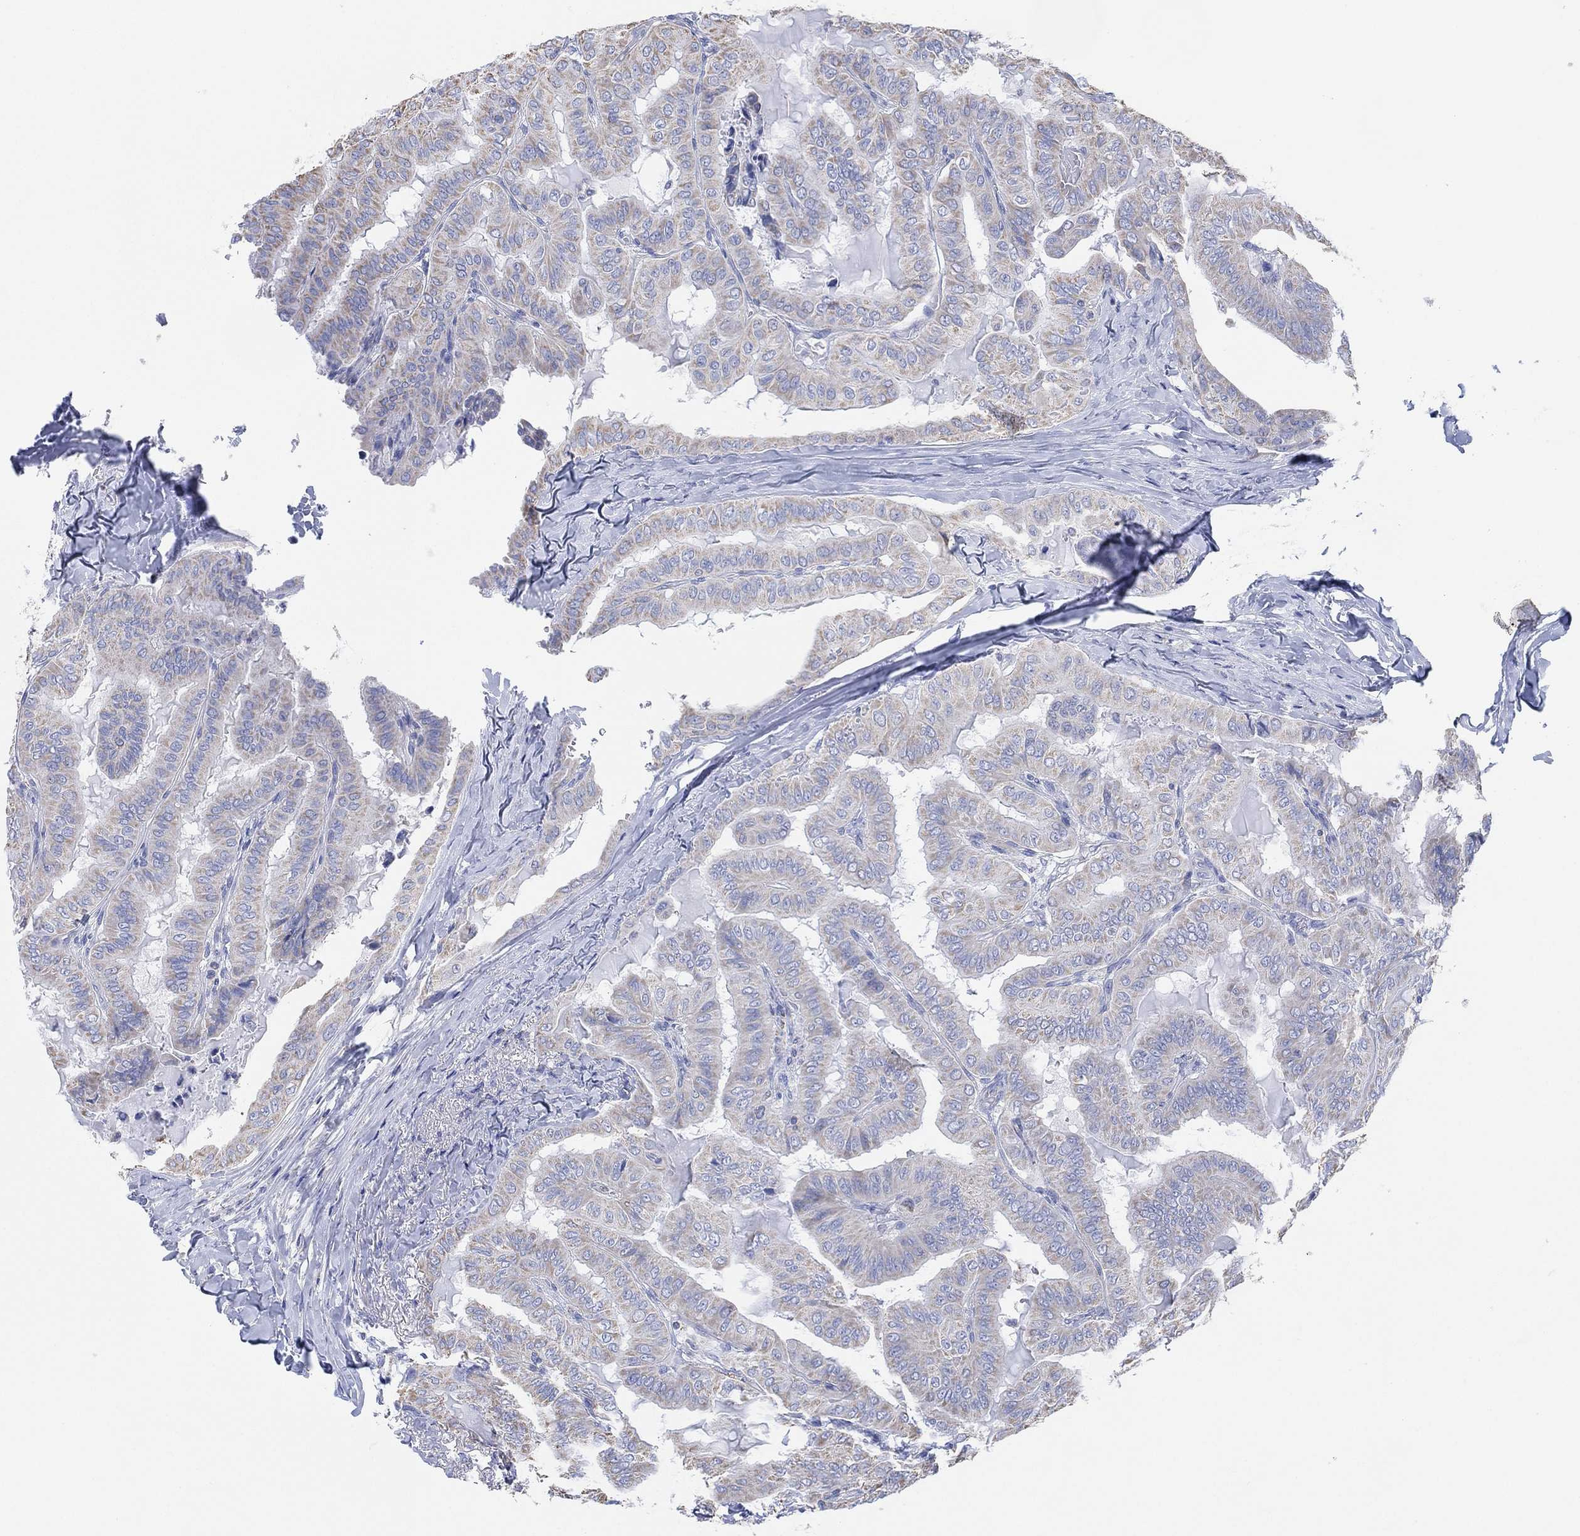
{"staining": {"intensity": "negative", "quantity": "none", "location": "none"}, "tissue": "thyroid cancer", "cell_type": "Tumor cells", "image_type": "cancer", "snomed": [{"axis": "morphology", "description": "Papillary adenocarcinoma, NOS"}, {"axis": "topography", "description": "Thyroid gland"}], "caption": "DAB immunohistochemical staining of papillary adenocarcinoma (thyroid) demonstrates no significant expression in tumor cells.", "gene": "CFTR", "patient": {"sex": "female", "age": 68}}